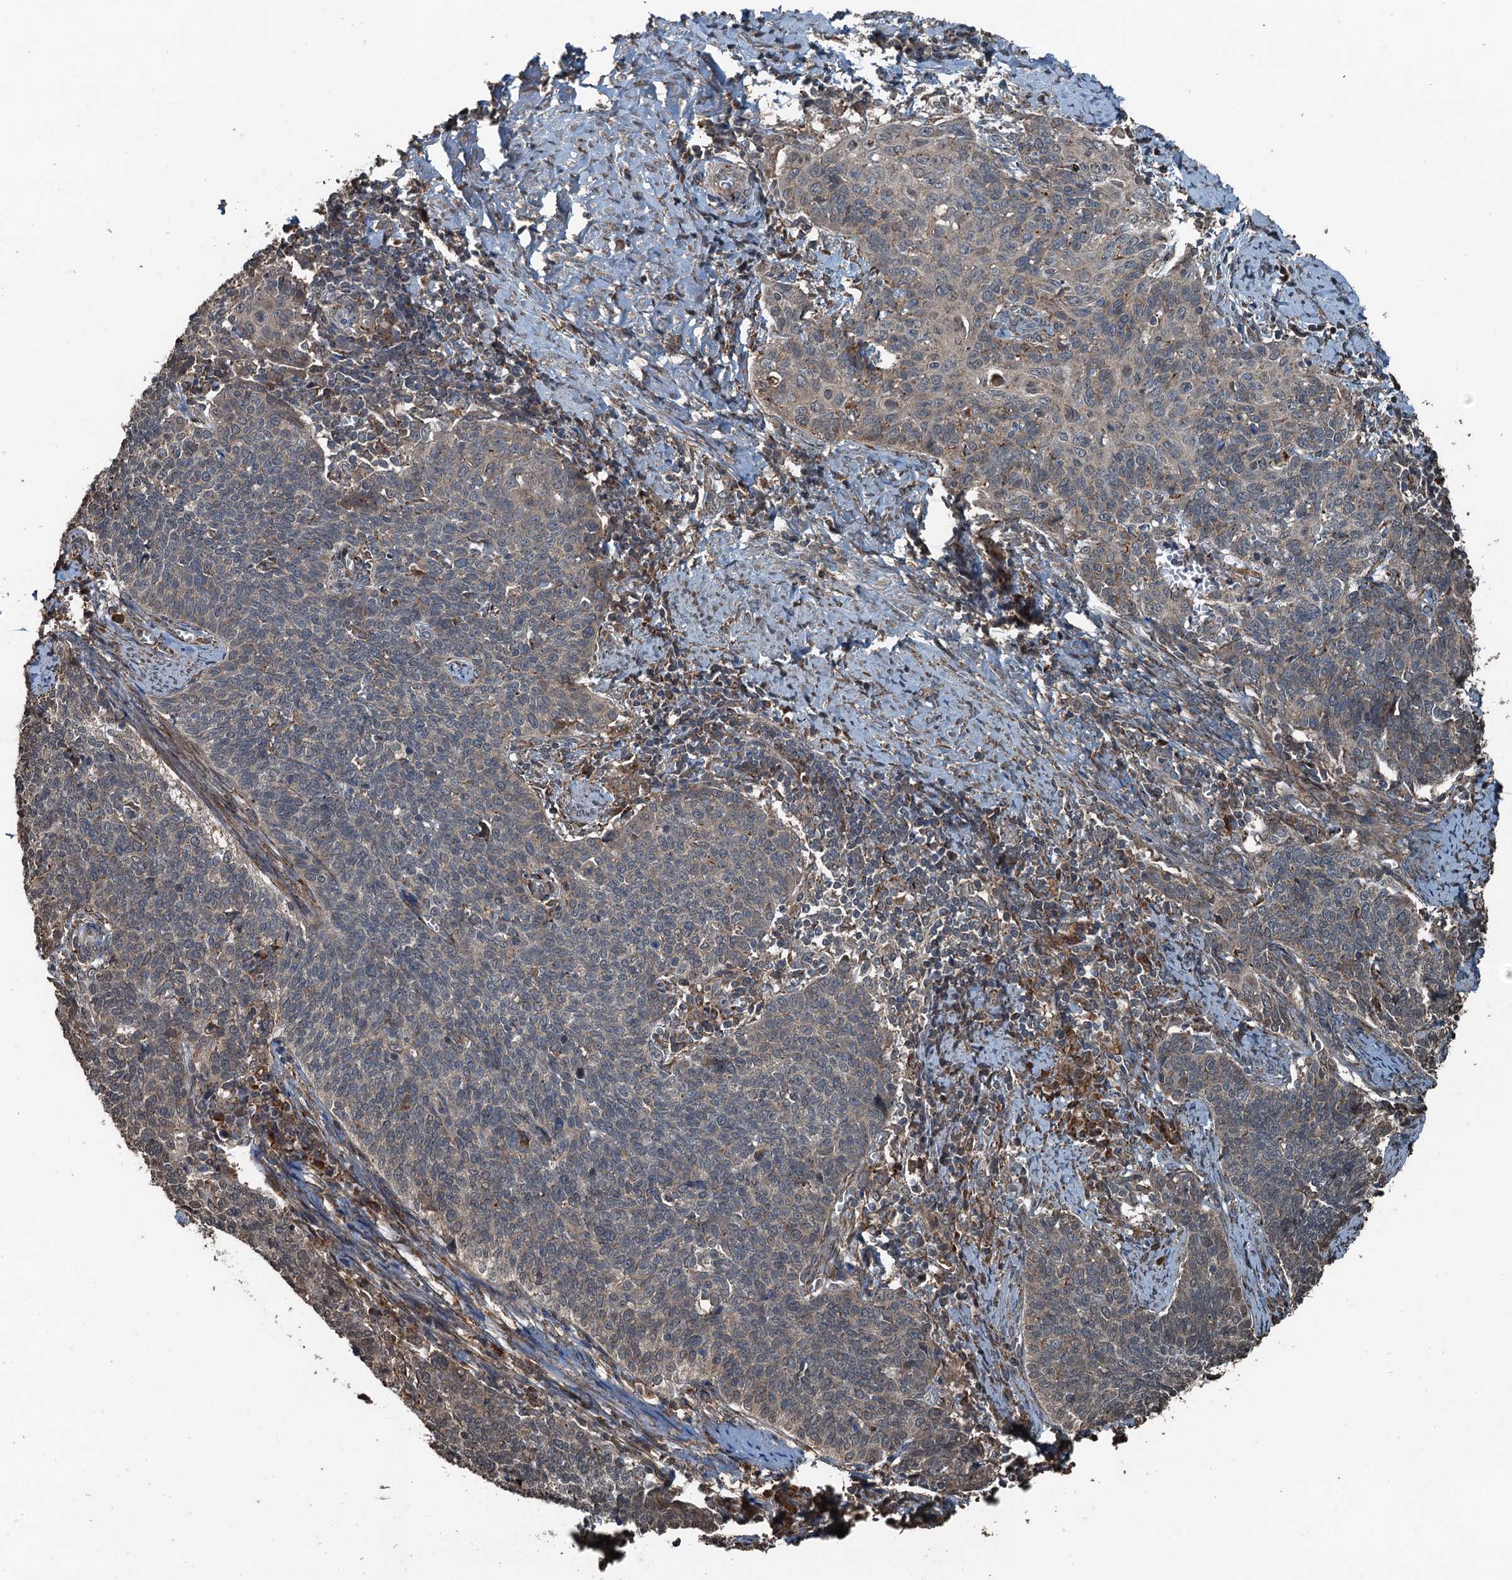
{"staining": {"intensity": "negative", "quantity": "none", "location": "none"}, "tissue": "cervical cancer", "cell_type": "Tumor cells", "image_type": "cancer", "snomed": [{"axis": "morphology", "description": "Squamous cell carcinoma, NOS"}, {"axis": "topography", "description": "Cervix"}], "caption": "DAB immunohistochemical staining of human cervical cancer exhibits no significant staining in tumor cells.", "gene": "TCTN1", "patient": {"sex": "female", "age": 39}}